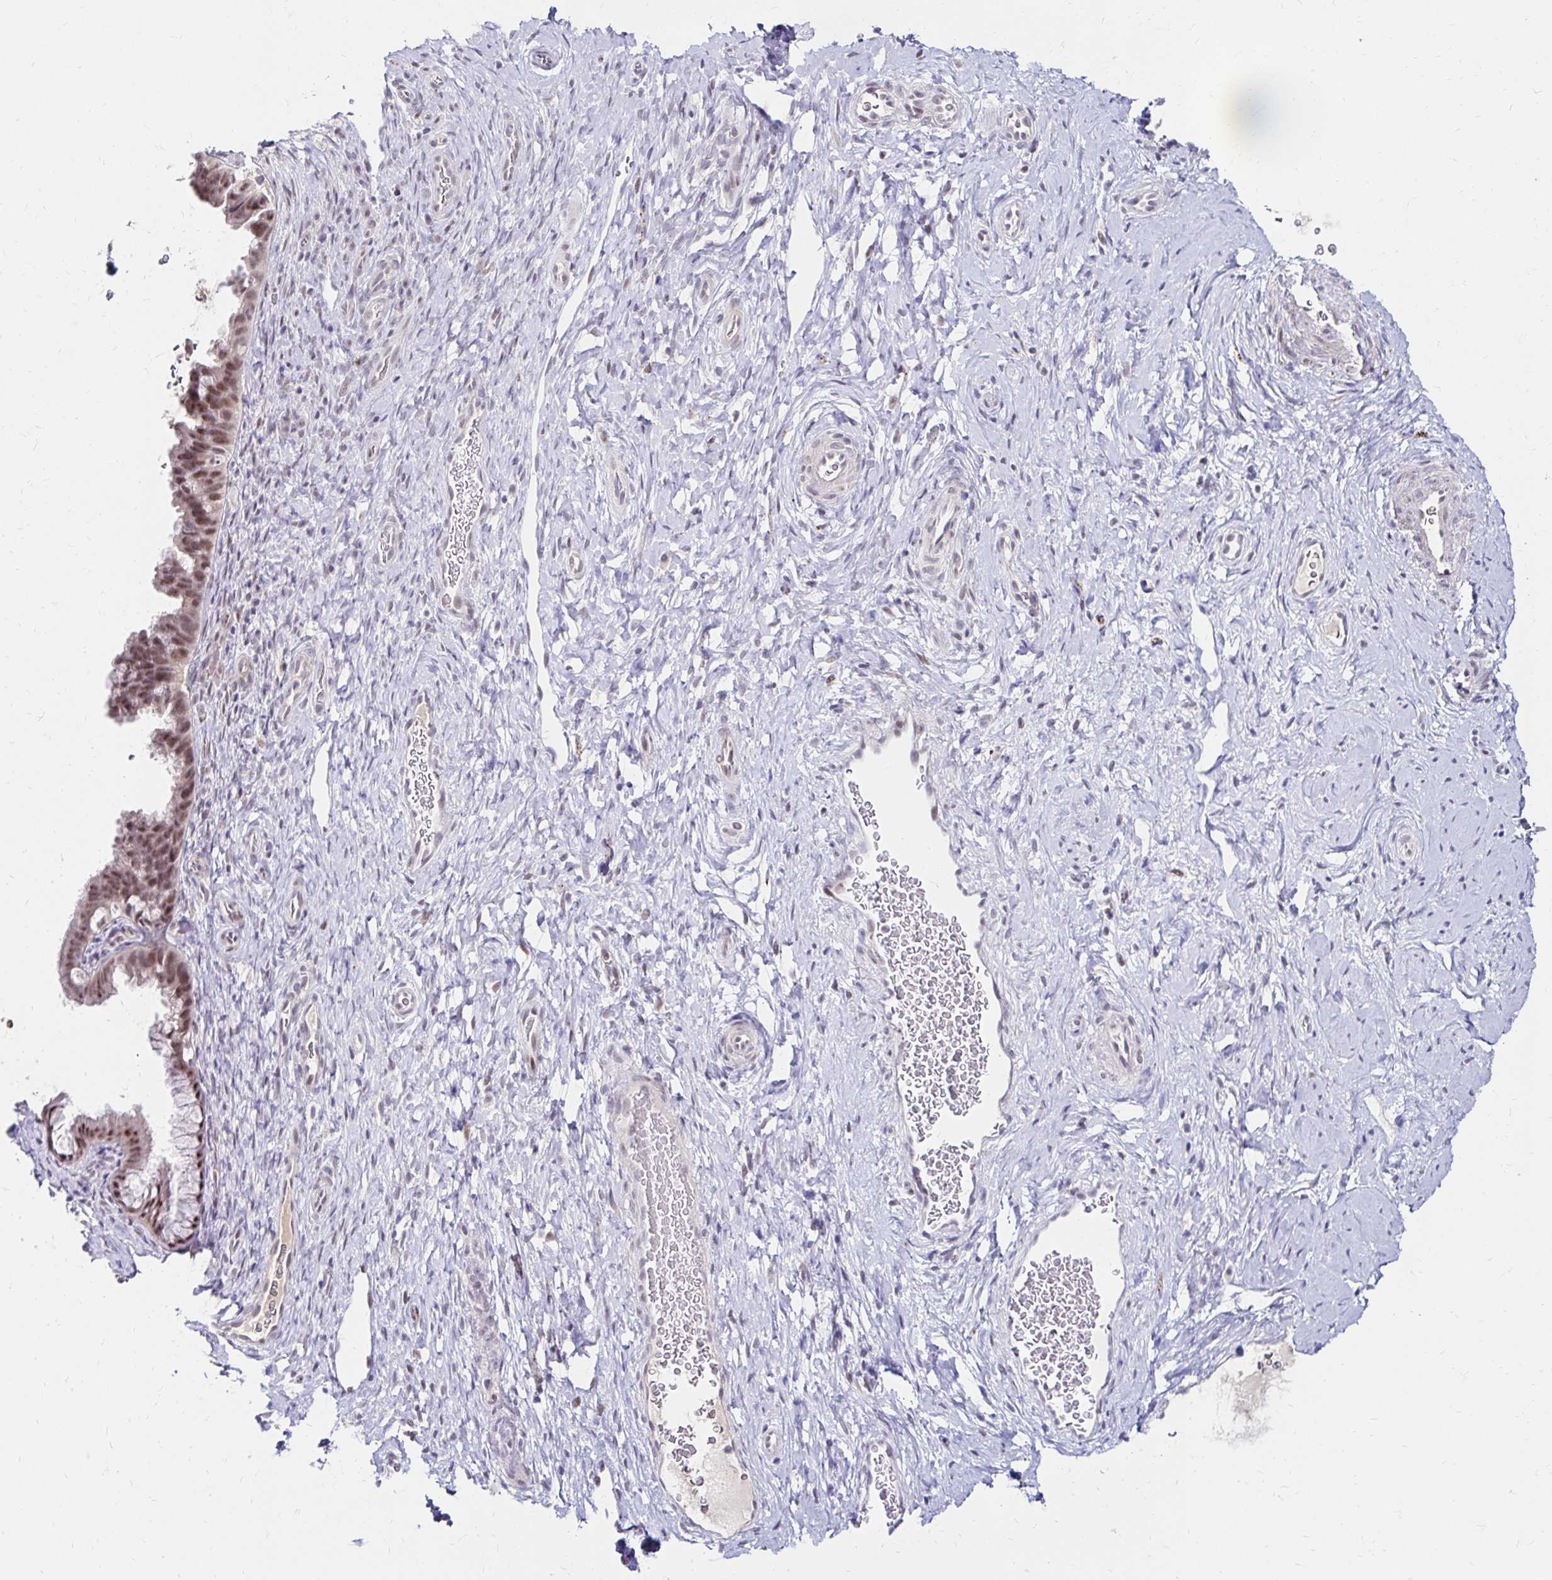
{"staining": {"intensity": "moderate", "quantity": ">75%", "location": "nuclear"}, "tissue": "cervix", "cell_type": "Glandular cells", "image_type": "normal", "snomed": [{"axis": "morphology", "description": "Normal tissue, NOS"}, {"axis": "topography", "description": "Cervix"}], "caption": "A high-resolution histopathology image shows immunohistochemistry (IHC) staining of unremarkable cervix, which reveals moderate nuclear expression in approximately >75% of glandular cells.", "gene": "GUCY1A1", "patient": {"sex": "female", "age": 34}}